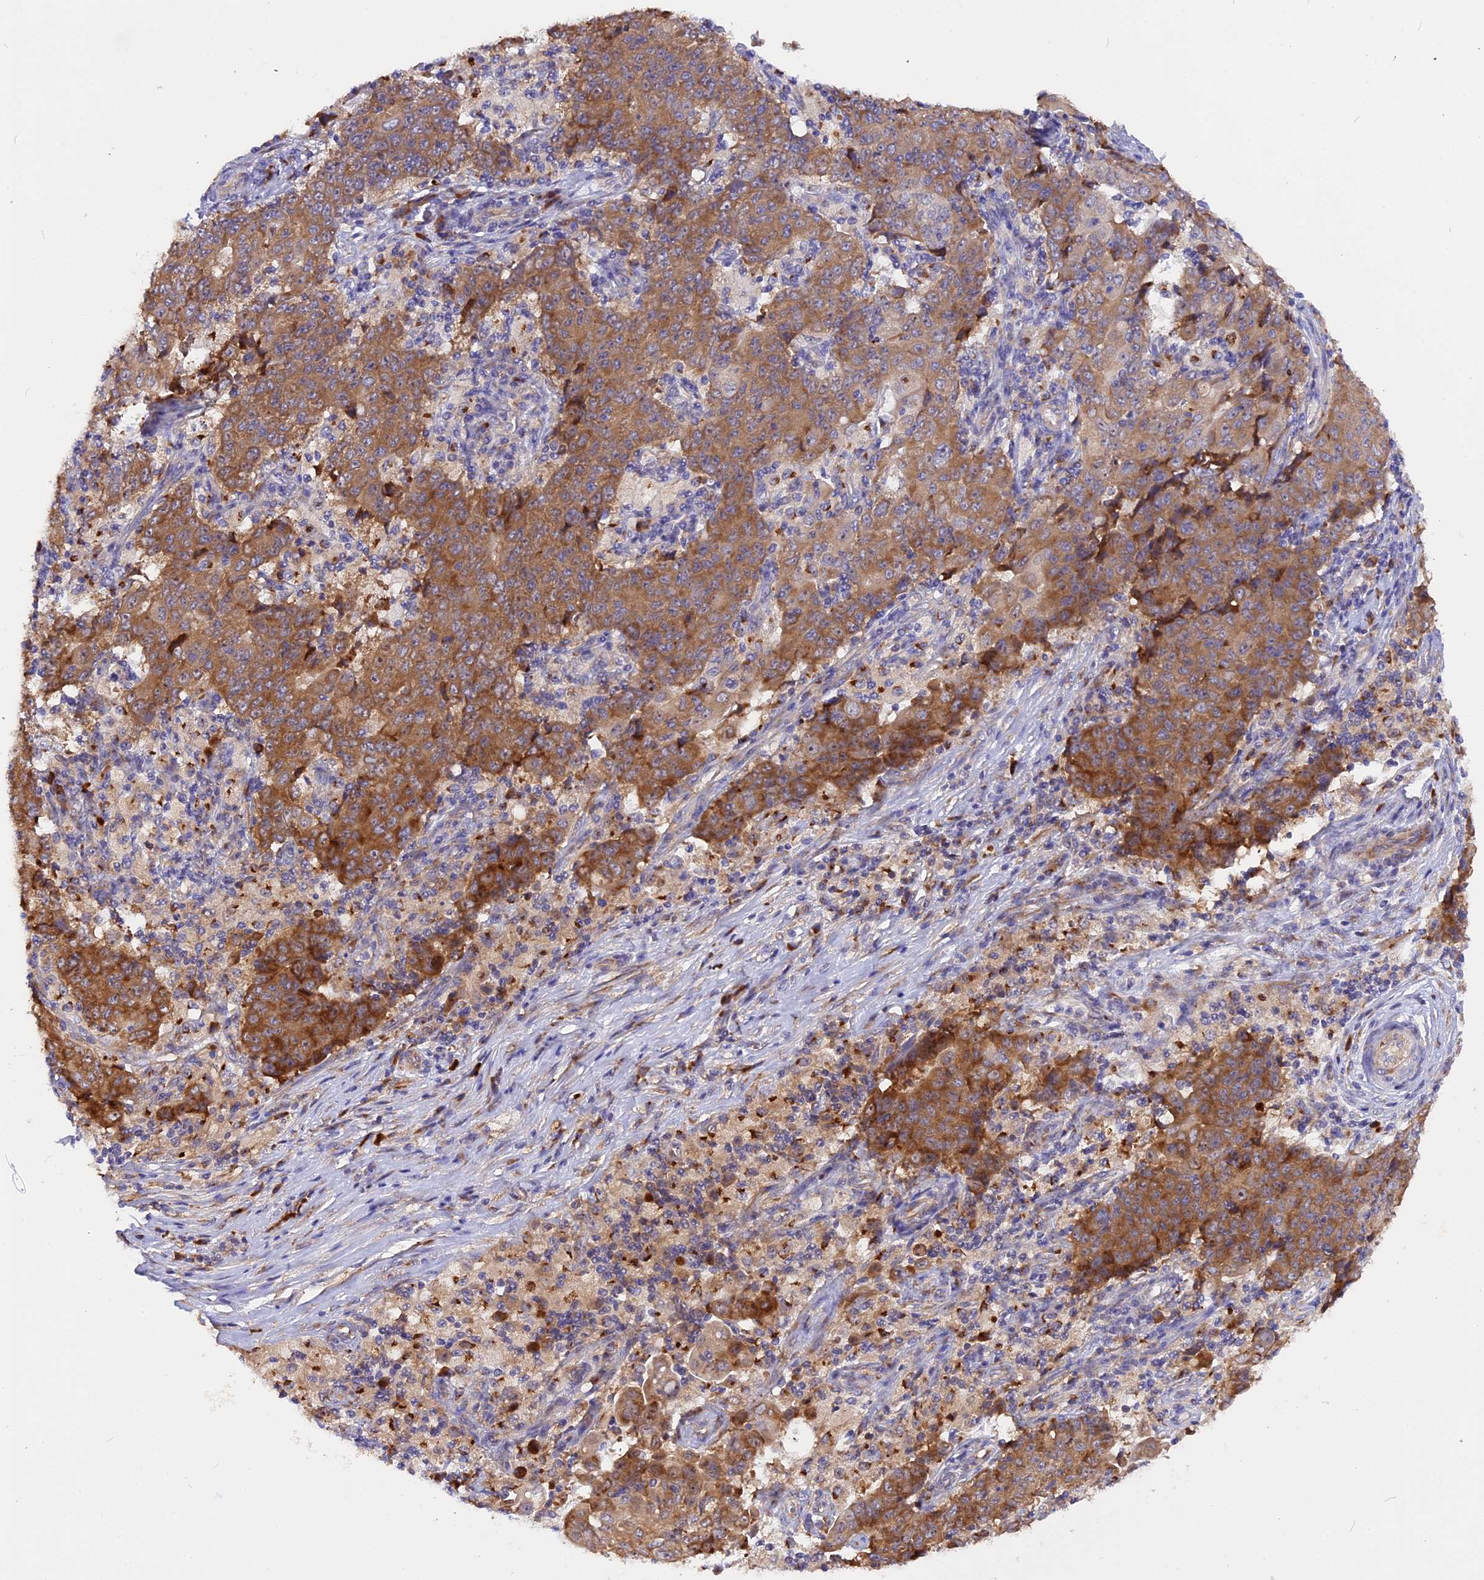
{"staining": {"intensity": "moderate", "quantity": ">75%", "location": "cytoplasmic/membranous"}, "tissue": "ovarian cancer", "cell_type": "Tumor cells", "image_type": "cancer", "snomed": [{"axis": "morphology", "description": "Carcinoma, endometroid"}, {"axis": "topography", "description": "Ovary"}], "caption": "Immunohistochemistry (IHC) micrograph of neoplastic tissue: human ovarian cancer (endometroid carcinoma) stained using immunohistochemistry (IHC) displays medium levels of moderate protein expression localized specifically in the cytoplasmic/membranous of tumor cells, appearing as a cytoplasmic/membranous brown color.", "gene": "GNPTAB", "patient": {"sex": "female", "age": 42}}